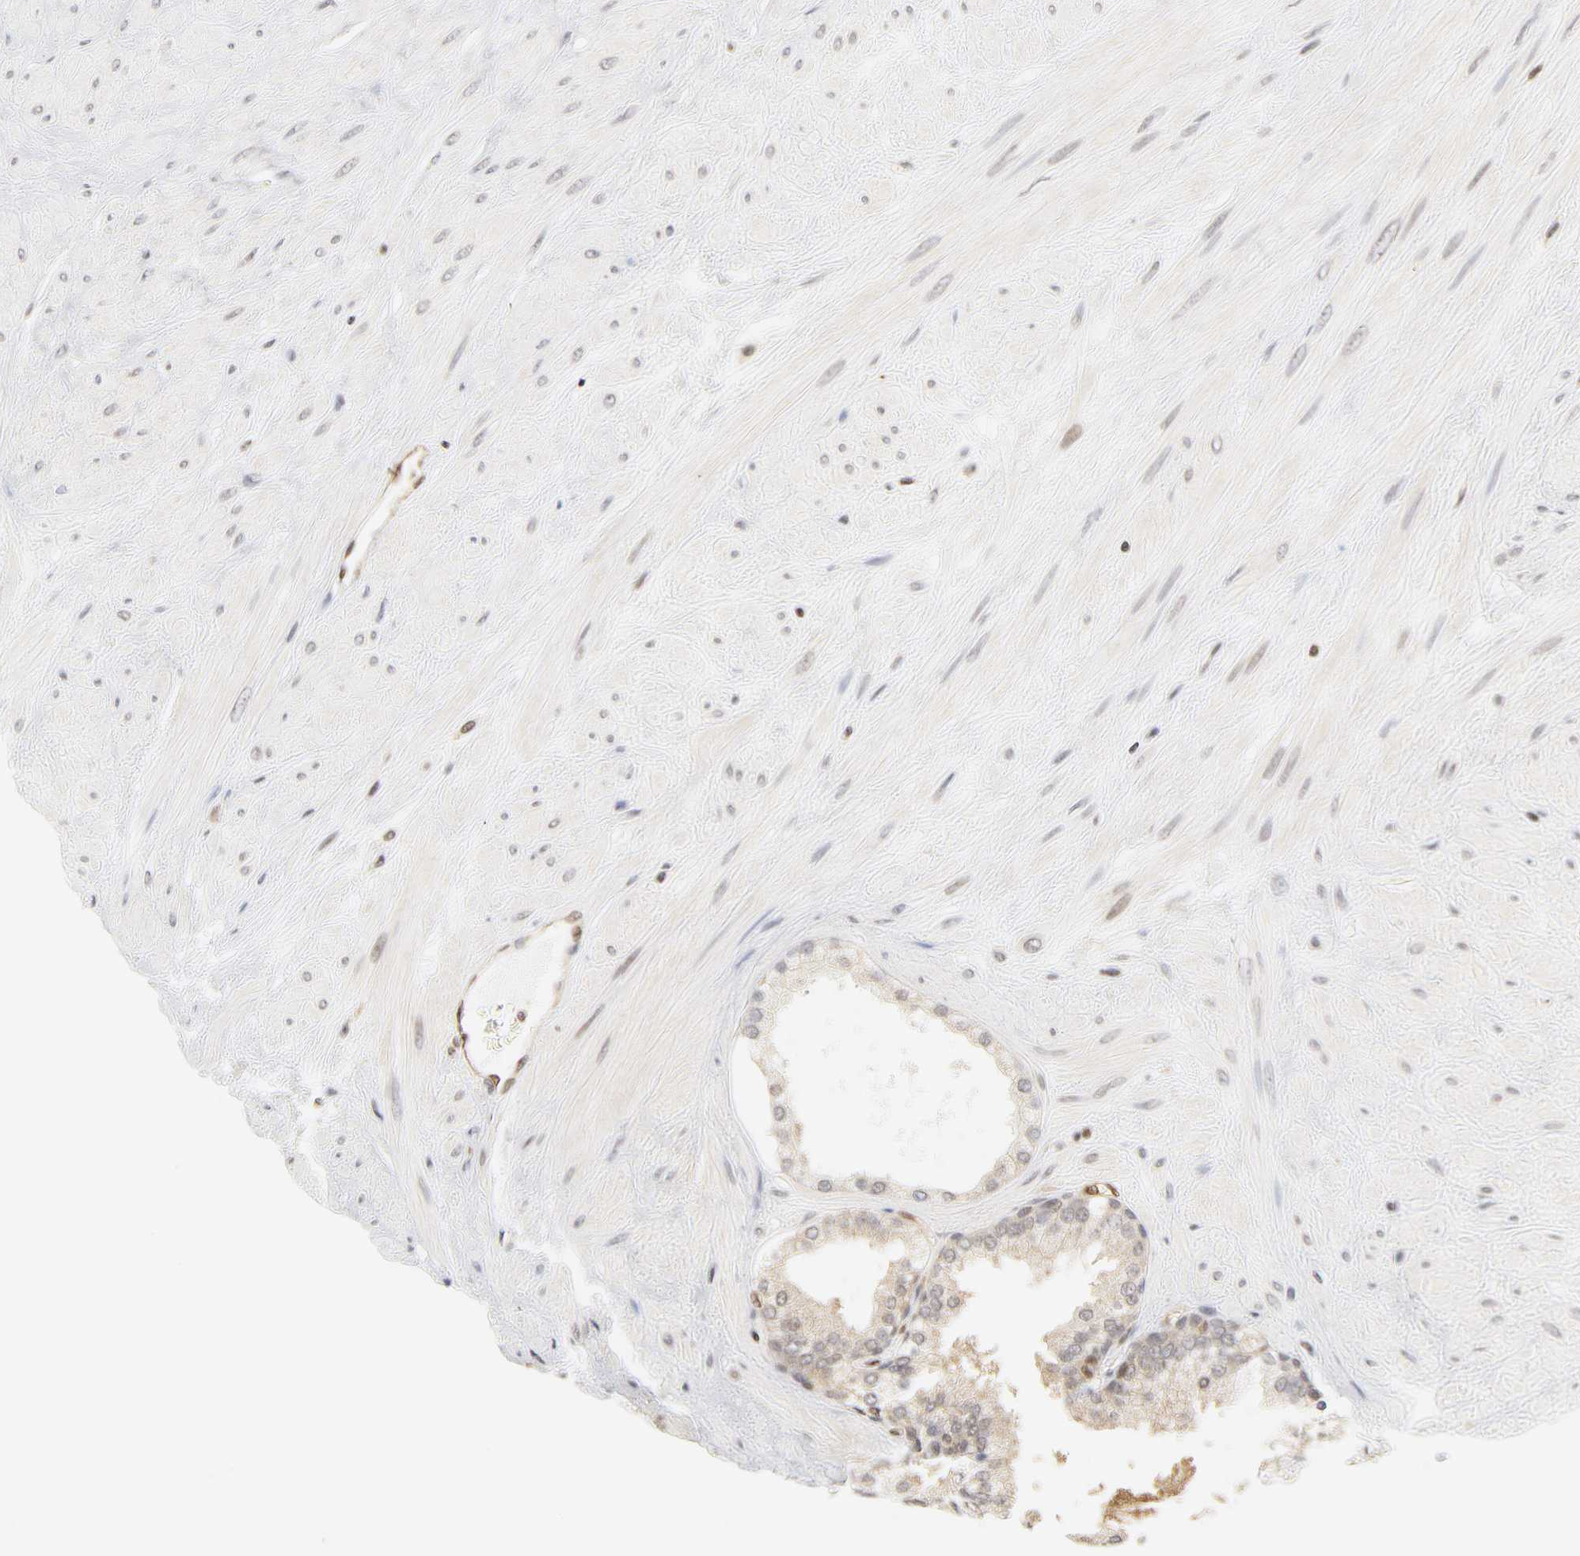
{"staining": {"intensity": "weak", "quantity": "25%-75%", "location": "cytoplasmic/membranous,nuclear"}, "tissue": "prostate", "cell_type": "Glandular cells", "image_type": "normal", "snomed": [{"axis": "morphology", "description": "Normal tissue, NOS"}, {"axis": "topography", "description": "Prostate"}], "caption": "Weak cytoplasmic/membranous,nuclear positivity is present in about 25%-75% of glandular cells in normal prostate.", "gene": "CDC37", "patient": {"sex": "male", "age": 51}}